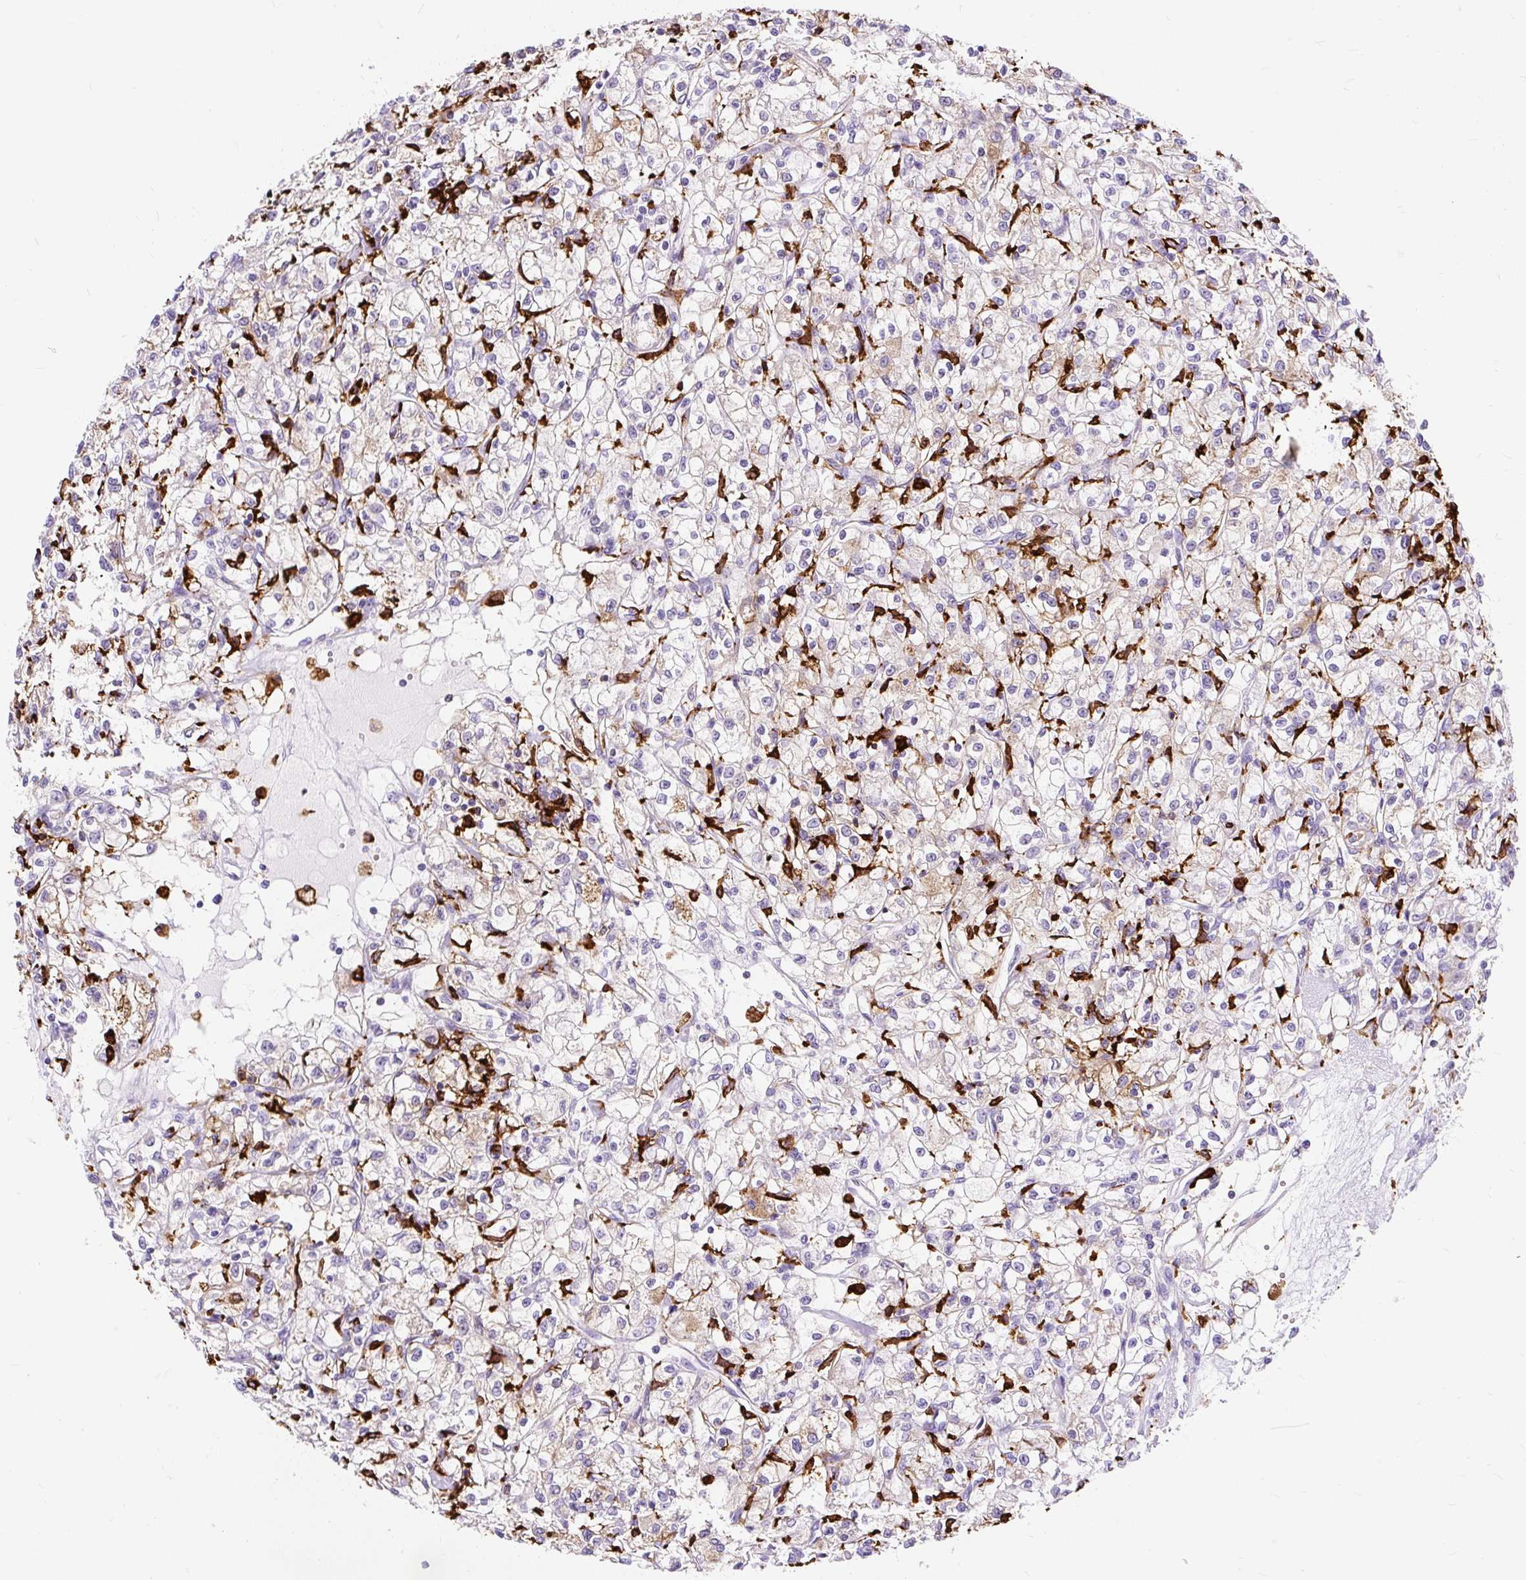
{"staining": {"intensity": "weak", "quantity": "25%-75%", "location": "cytoplasmic/membranous"}, "tissue": "renal cancer", "cell_type": "Tumor cells", "image_type": "cancer", "snomed": [{"axis": "morphology", "description": "Adenocarcinoma, NOS"}, {"axis": "topography", "description": "Kidney"}], "caption": "Weak cytoplasmic/membranous protein expression is present in about 25%-75% of tumor cells in adenocarcinoma (renal). The protein is shown in brown color, while the nuclei are stained blue.", "gene": "HLA-DRA", "patient": {"sex": "female", "age": 59}}